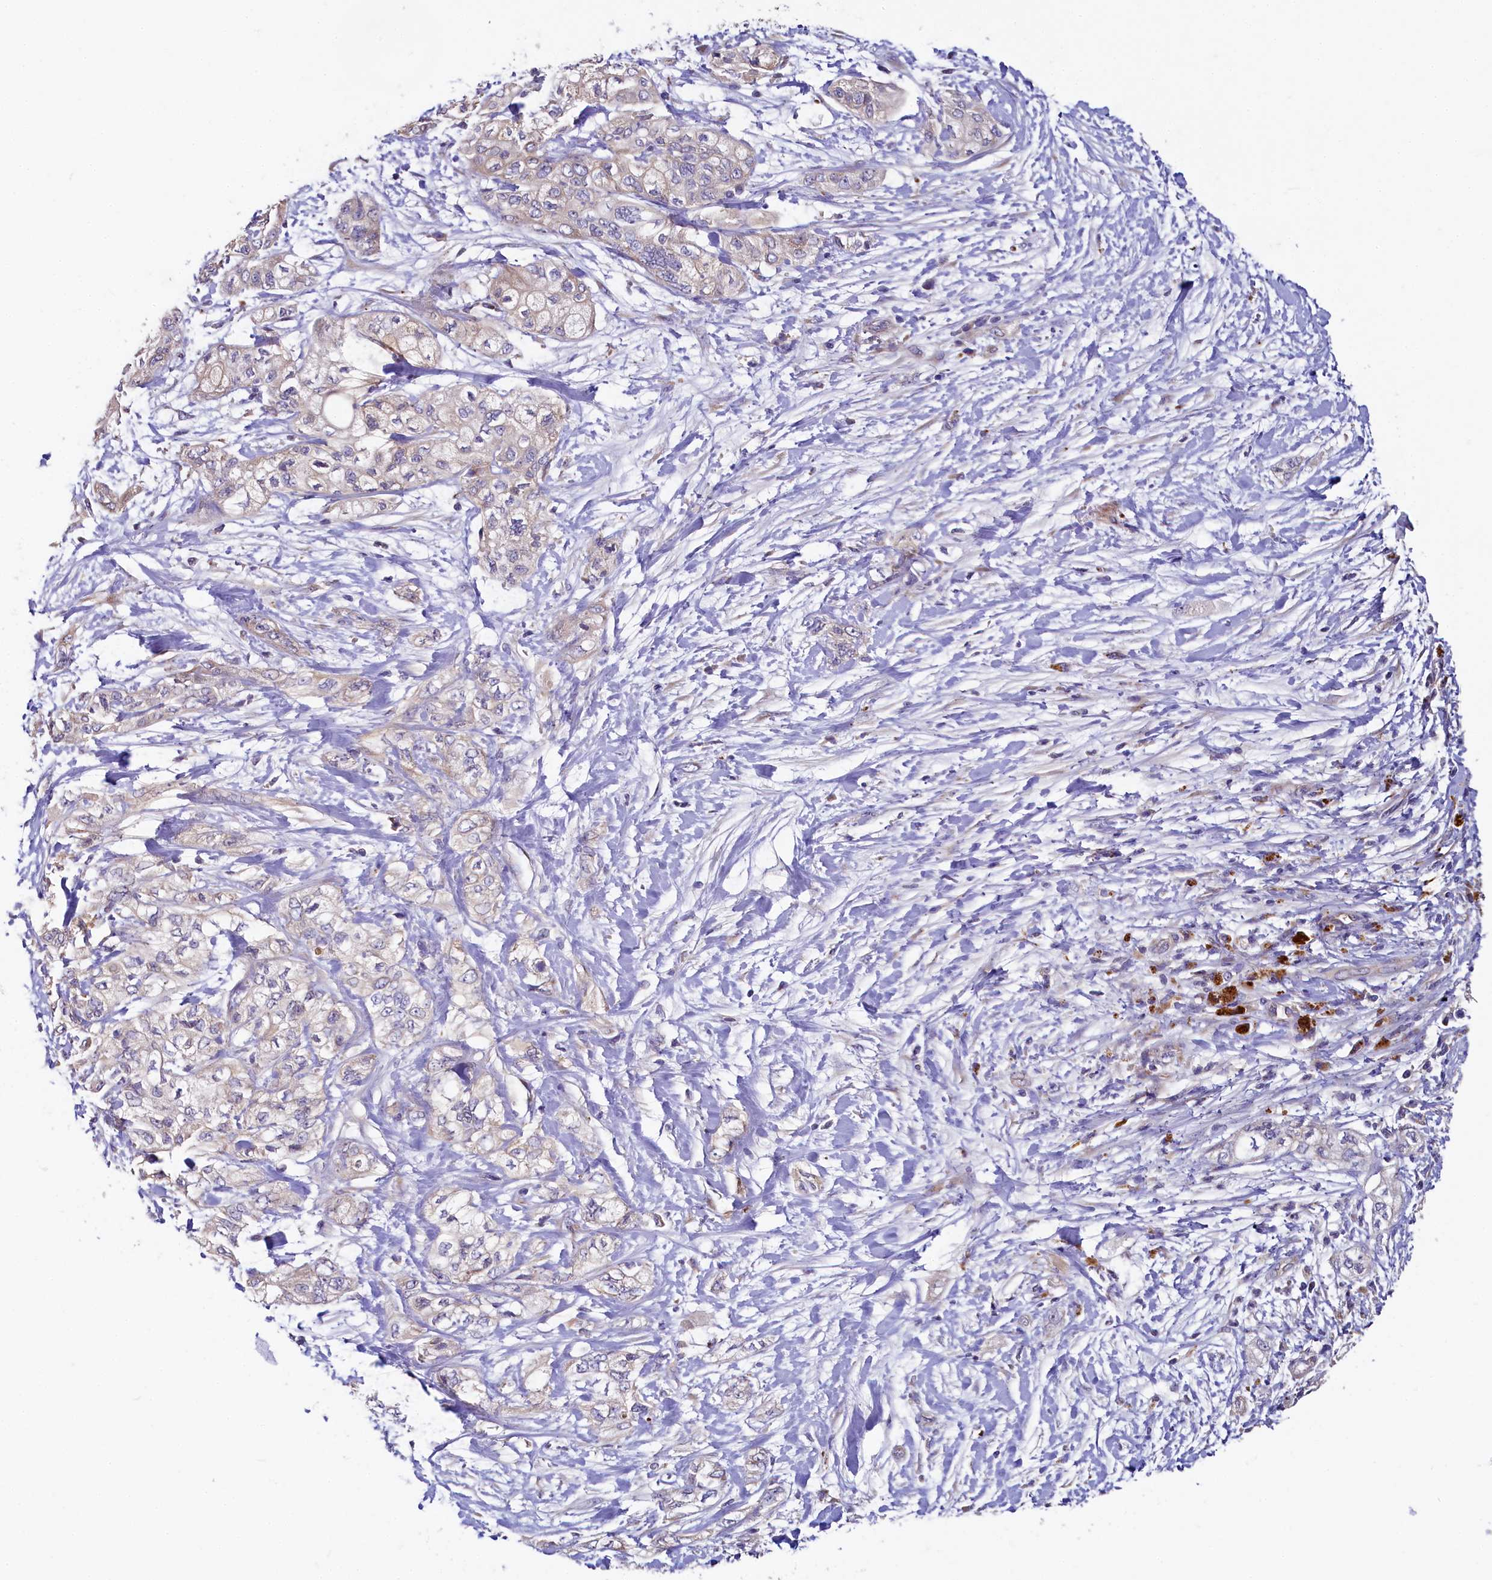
{"staining": {"intensity": "weak", "quantity": "<25%", "location": "cytoplasmic/membranous"}, "tissue": "pancreatic cancer", "cell_type": "Tumor cells", "image_type": "cancer", "snomed": [{"axis": "morphology", "description": "Adenocarcinoma, NOS"}, {"axis": "topography", "description": "Pancreas"}], "caption": "Human pancreatic adenocarcinoma stained for a protein using IHC shows no staining in tumor cells.", "gene": "SPRYD3", "patient": {"sex": "male", "age": 70}}